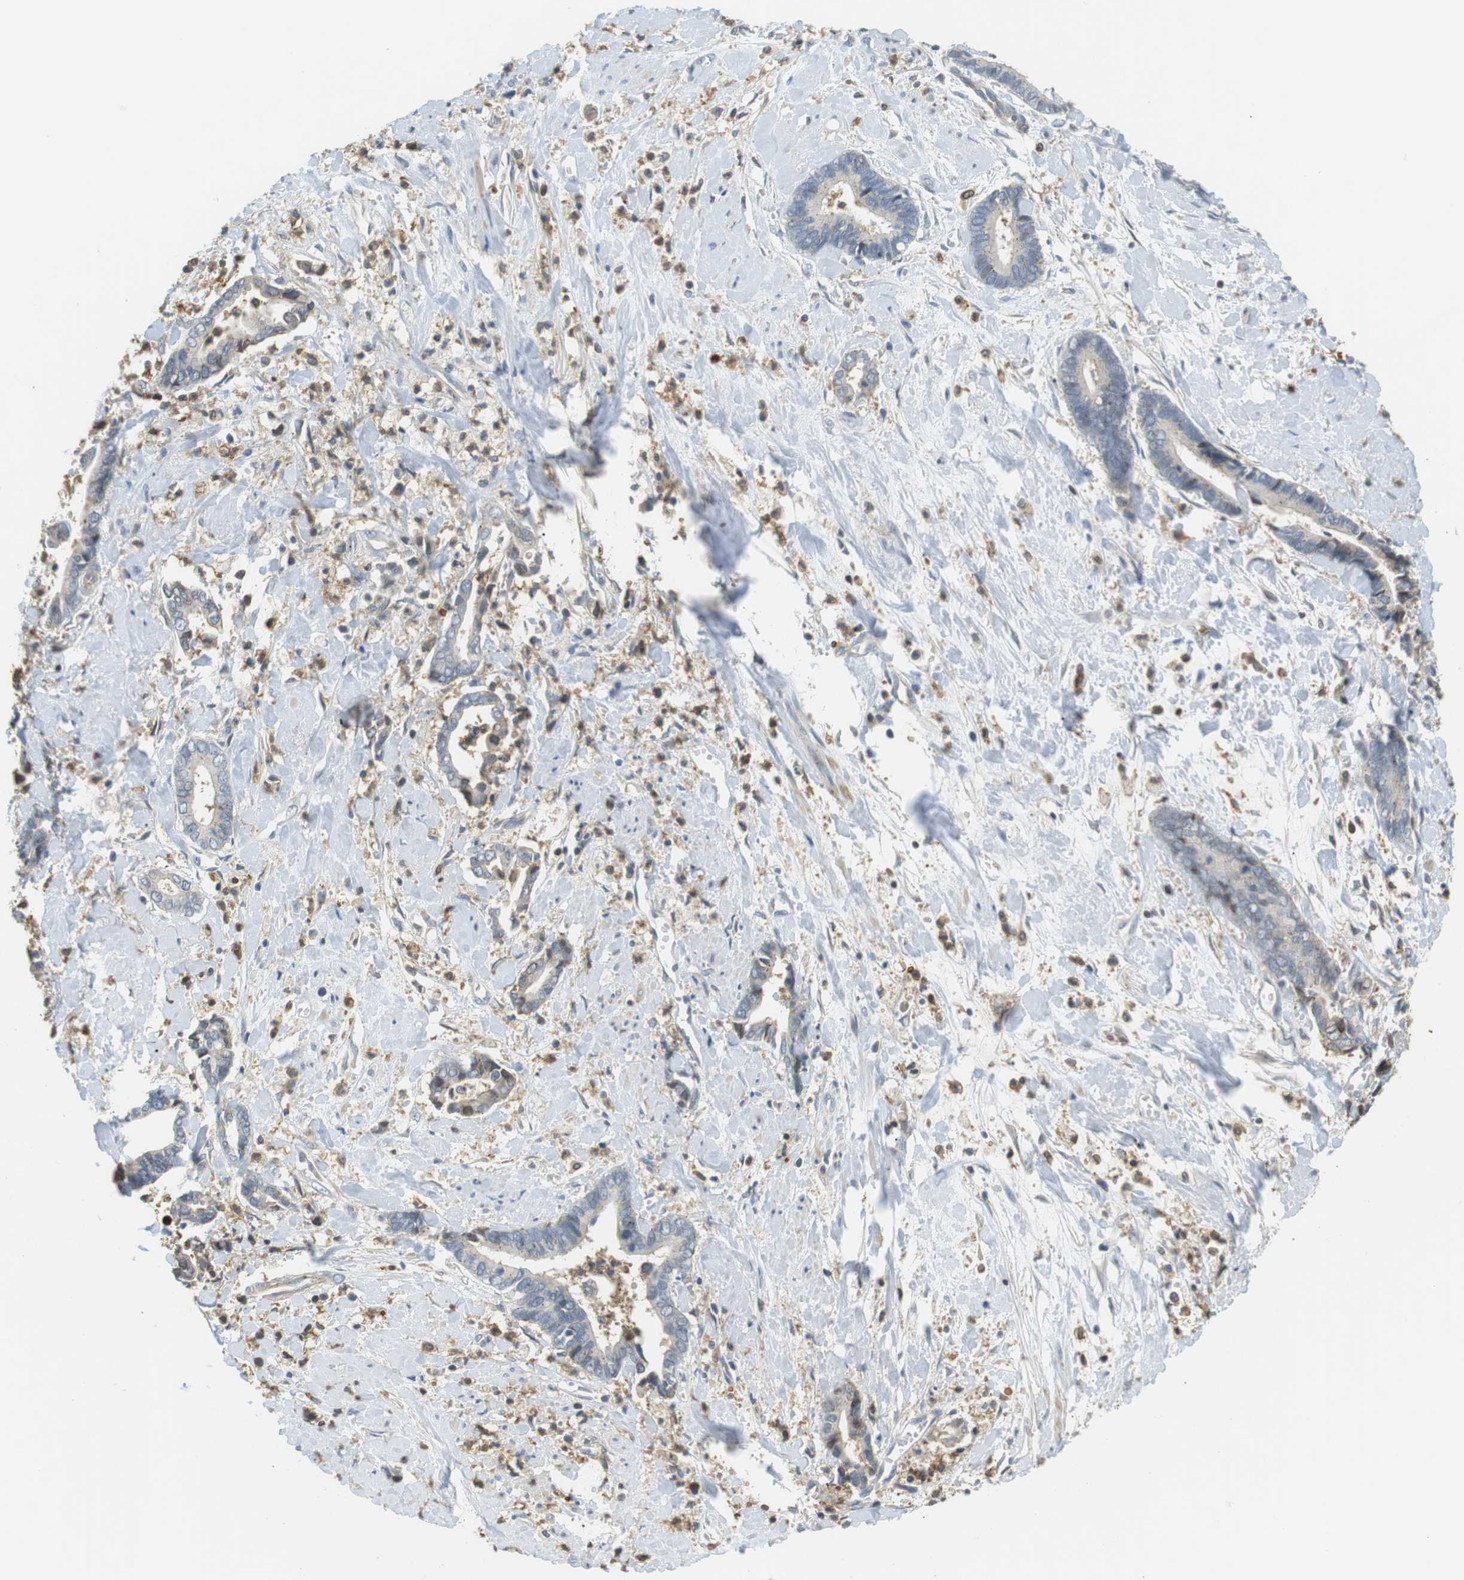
{"staining": {"intensity": "negative", "quantity": "none", "location": "none"}, "tissue": "cervical cancer", "cell_type": "Tumor cells", "image_type": "cancer", "snomed": [{"axis": "morphology", "description": "Adenocarcinoma, NOS"}, {"axis": "topography", "description": "Cervix"}], "caption": "Adenocarcinoma (cervical) was stained to show a protein in brown. There is no significant positivity in tumor cells.", "gene": "P2RY1", "patient": {"sex": "female", "age": 44}}